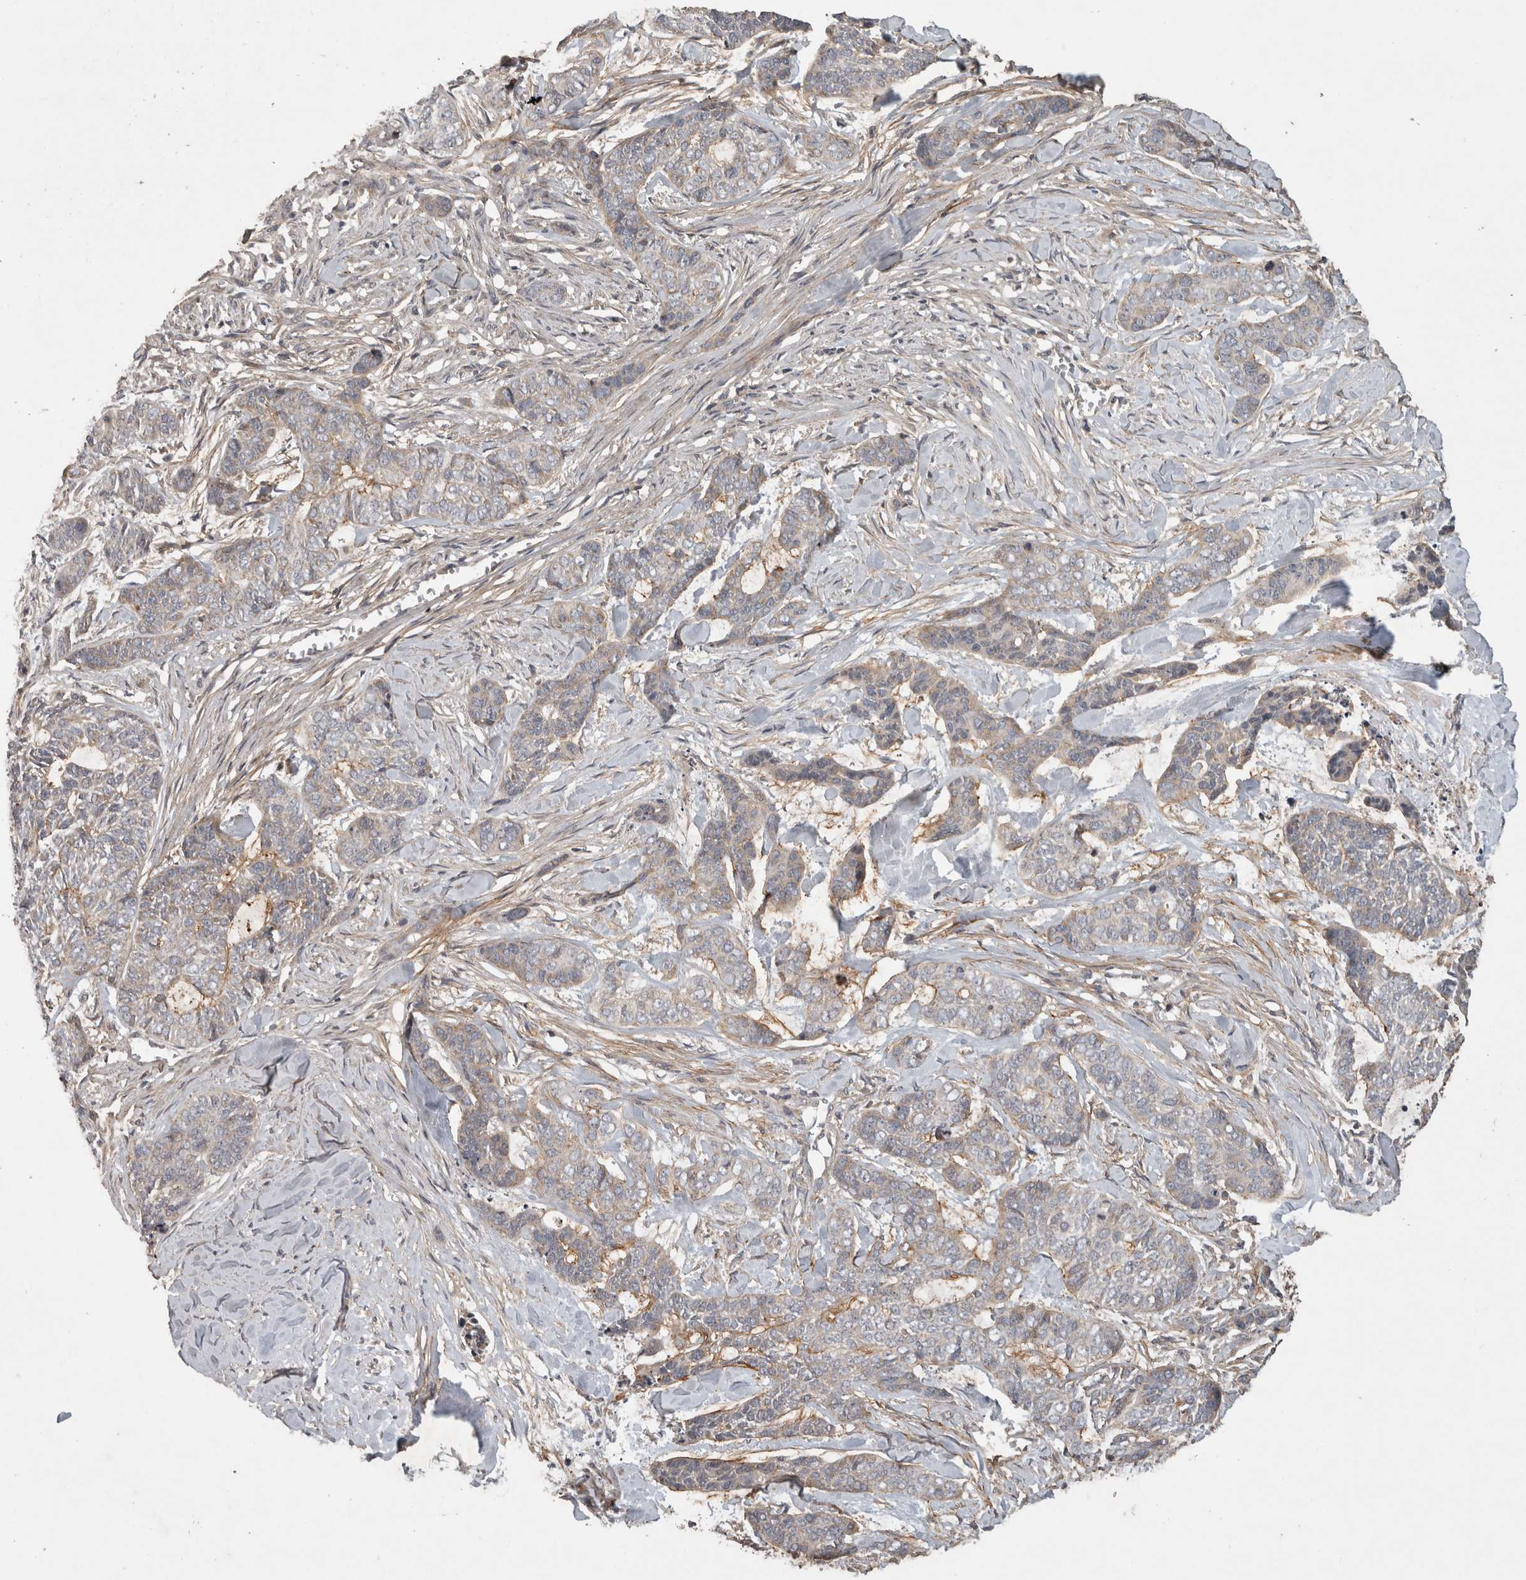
{"staining": {"intensity": "negative", "quantity": "none", "location": "none"}, "tissue": "skin cancer", "cell_type": "Tumor cells", "image_type": "cancer", "snomed": [{"axis": "morphology", "description": "Basal cell carcinoma"}, {"axis": "topography", "description": "Skin"}], "caption": "Protein analysis of skin basal cell carcinoma exhibits no significant positivity in tumor cells. Brightfield microscopy of IHC stained with DAB (brown) and hematoxylin (blue), captured at high magnification.", "gene": "TRMT61B", "patient": {"sex": "female", "age": 64}}